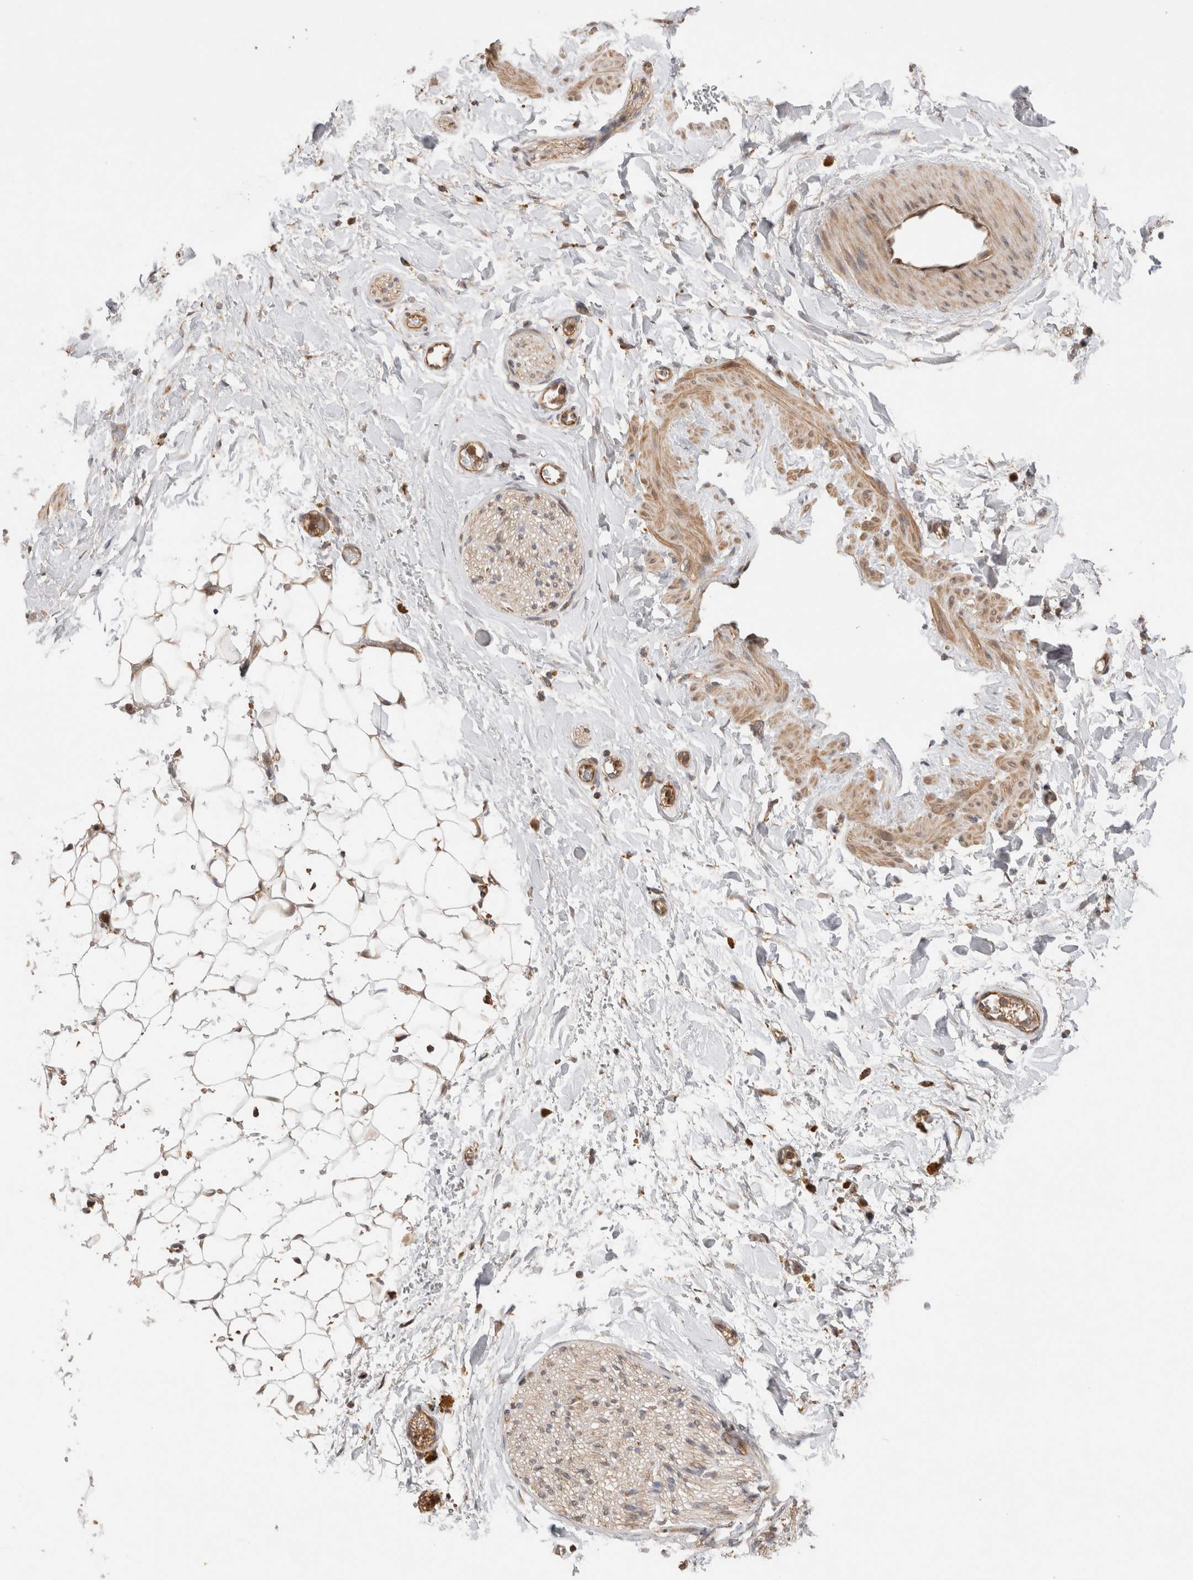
{"staining": {"intensity": "weak", "quantity": ">75%", "location": "cytoplasmic/membranous"}, "tissue": "adipose tissue", "cell_type": "Adipocytes", "image_type": "normal", "snomed": [{"axis": "morphology", "description": "Normal tissue, NOS"}, {"axis": "topography", "description": "Kidney"}, {"axis": "topography", "description": "Peripheral nerve tissue"}], "caption": "Immunohistochemistry of normal adipose tissue shows low levels of weak cytoplasmic/membranous expression in about >75% of adipocytes.", "gene": "VPS28", "patient": {"sex": "male", "age": 7}}